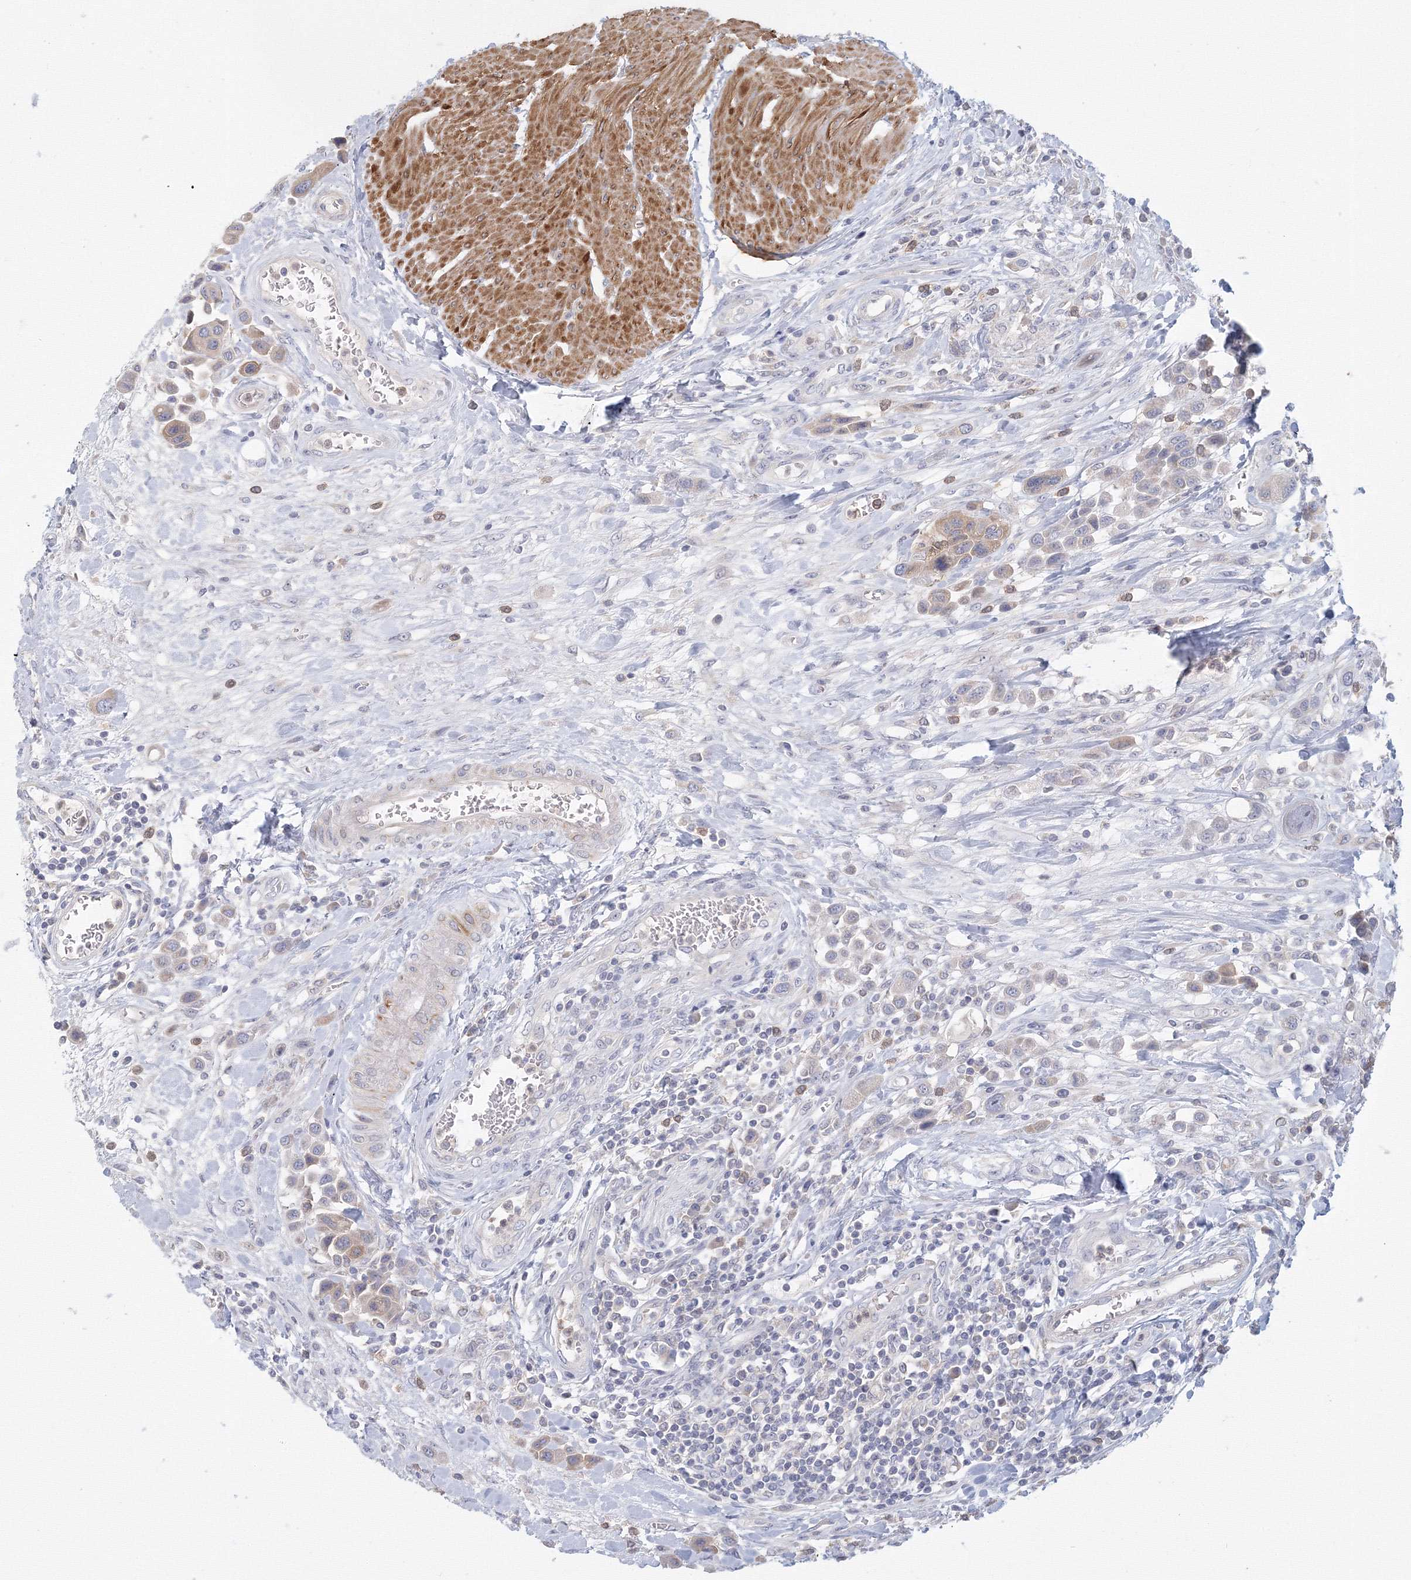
{"staining": {"intensity": "weak", "quantity": "25%-75%", "location": "cytoplasmic/membranous"}, "tissue": "urothelial cancer", "cell_type": "Tumor cells", "image_type": "cancer", "snomed": [{"axis": "morphology", "description": "Urothelial carcinoma, High grade"}, {"axis": "topography", "description": "Urinary bladder"}], "caption": "IHC (DAB) staining of high-grade urothelial carcinoma shows weak cytoplasmic/membranous protein expression in about 25%-75% of tumor cells.", "gene": "TACC2", "patient": {"sex": "male", "age": 50}}